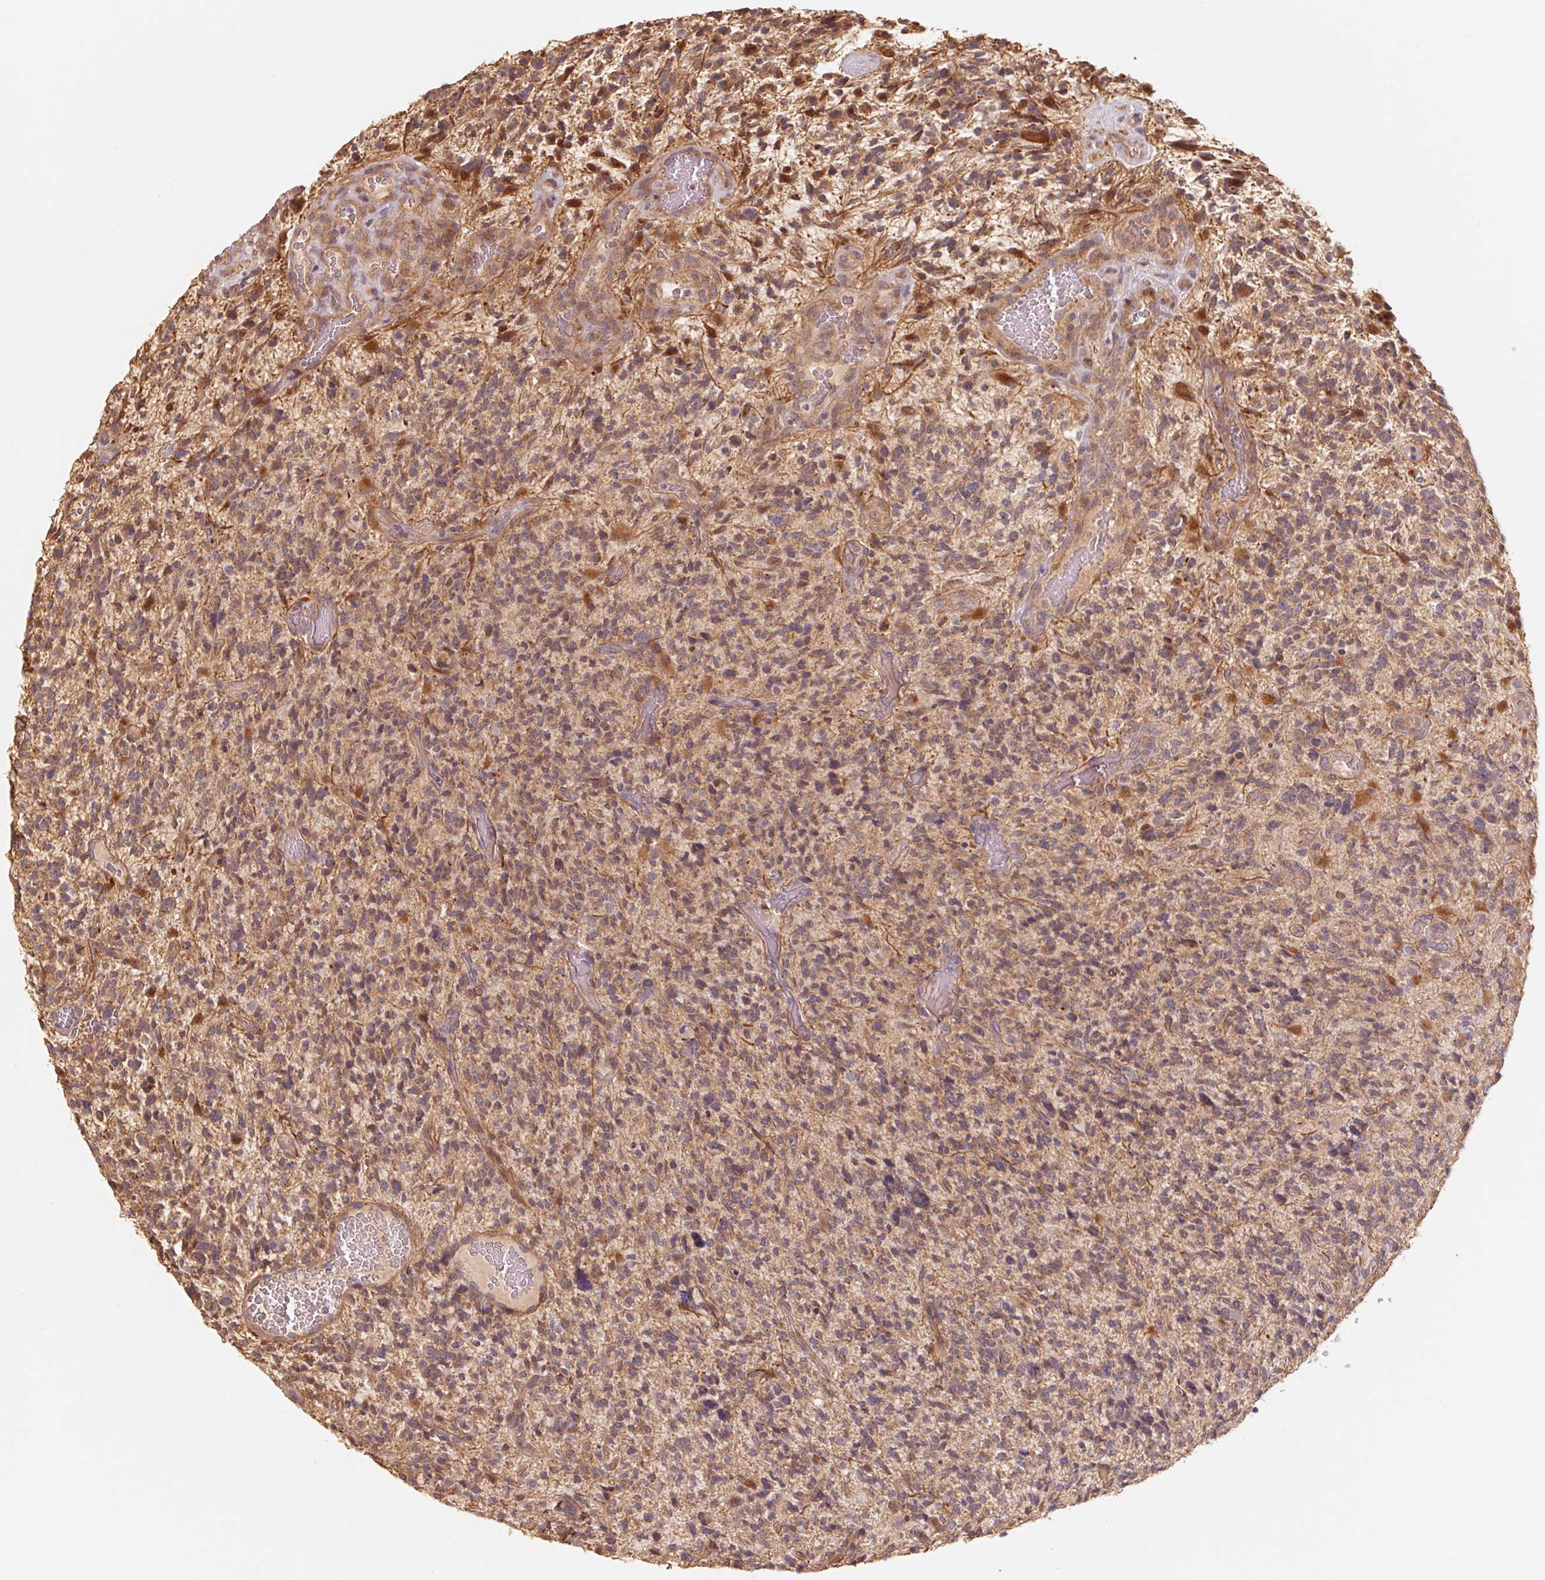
{"staining": {"intensity": "weak", "quantity": "25%-75%", "location": "cytoplasmic/membranous"}, "tissue": "glioma", "cell_type": "Tumor cells", "image_type": "cancer", "snomed": [{"axis": "morphology", "description": "Glioma, malignant, High grade"}, {"axis": "topography", "description": "Brain"}], "caption": "Protein staining of malignant glioma (high-grade) tissue demonstrates weak cytoplasmic/membranous staining in about 25%-75% of tumor cells. The staining was performed using DAB (3,3'-diaminobenzidine) to visualize the protein expression in brown, while the nuclei were stained in blue with hematoxylin (Magnification: 20x).", "gene": "CCDC112", "patient": {"sex": "female", "age": 71}}